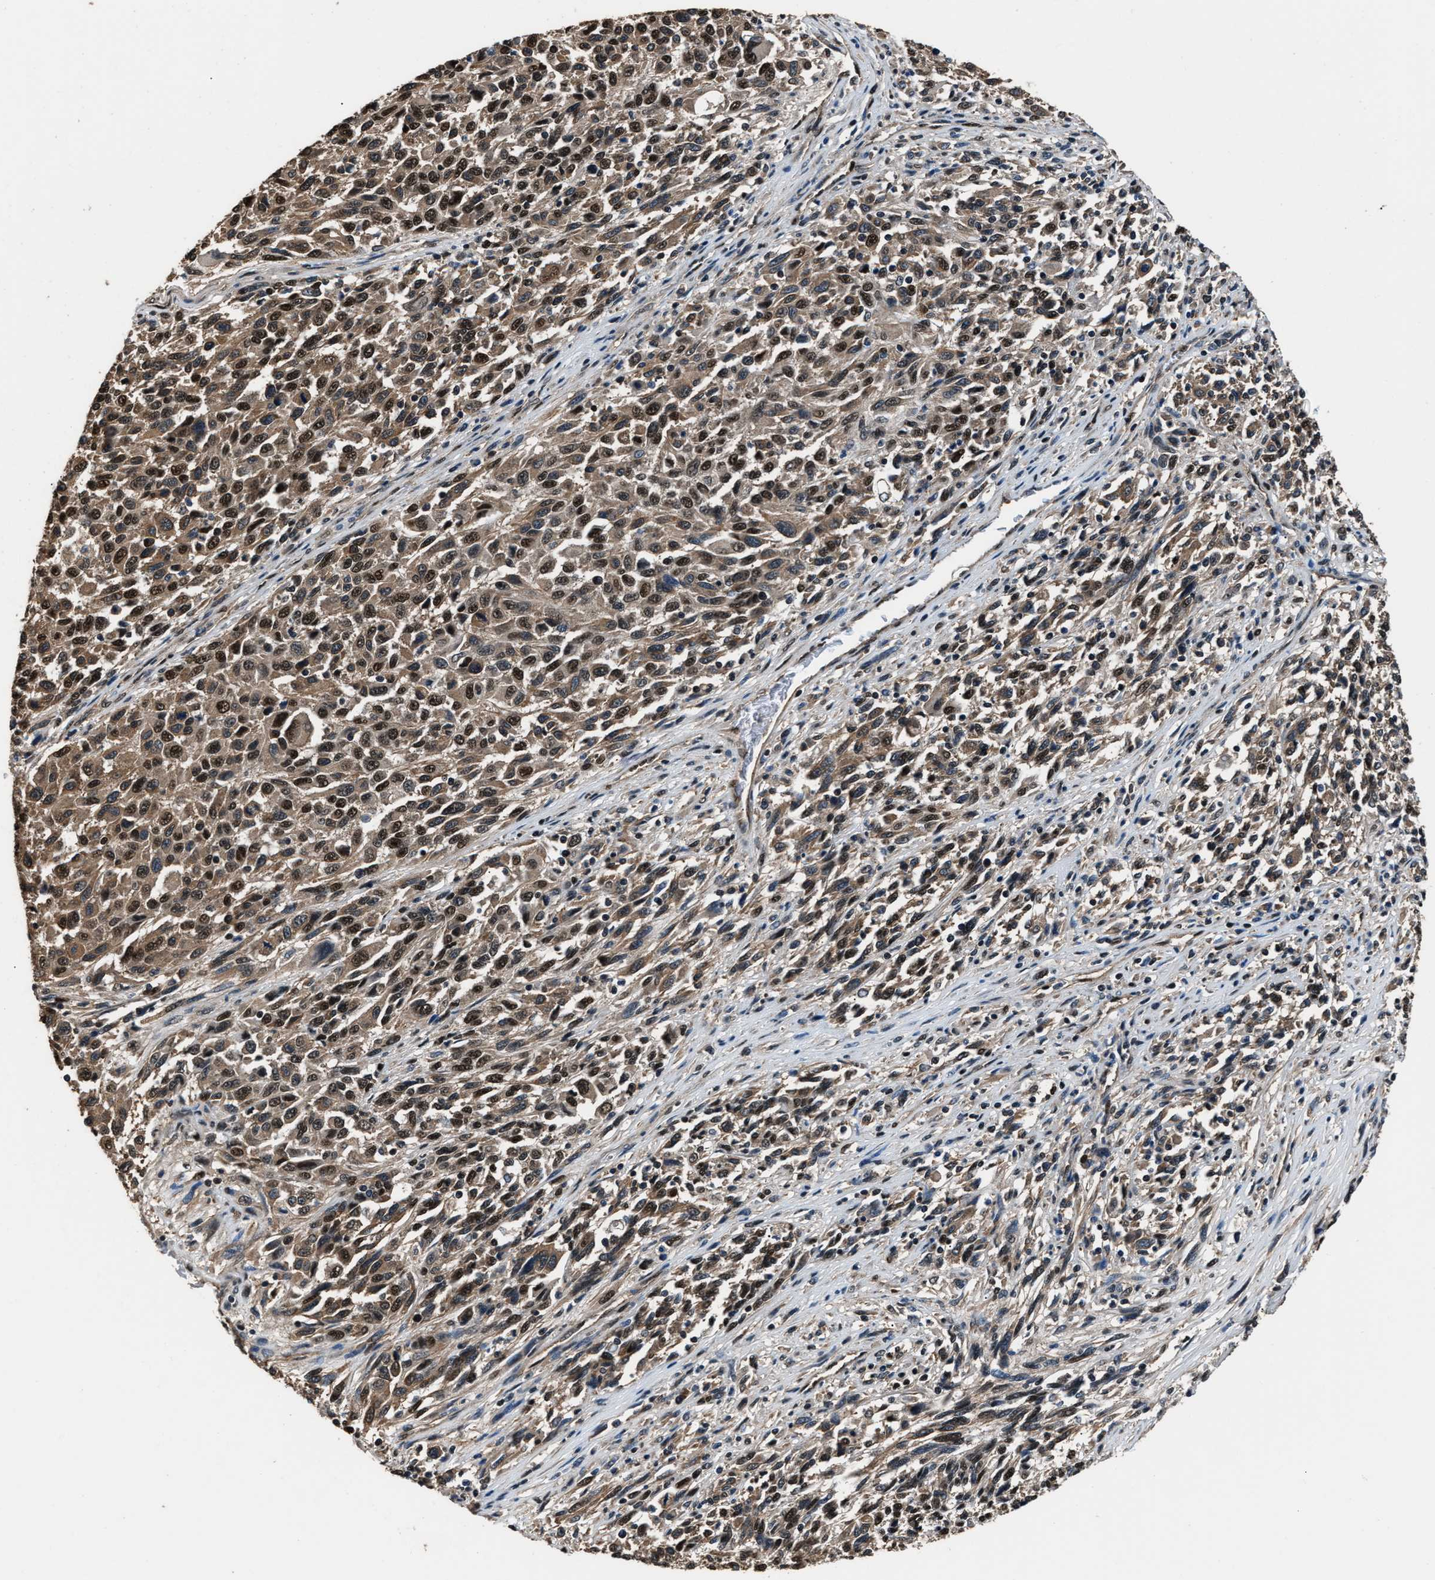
{"staining": {"intensity": "moderate", "quantity": ">75%", "location": "cytoplasmic/membranous,nuclear"}, "tissue": "melanoma", "cell_type": "Tumor cells", "image_type": "cancer", "snomed": [{"axis": "morphology", "description": "Malignant melanoma, Metastatic site"}, {"axis": "topography", "description": "Lymph node"}], "caption": "Melanoma tissue demonstrates moderate cytoplasmic/membranous and nuclear staining in approximately >75% of tumor cells, visualized by immunohistochemistry.", "gene": "DFFA", "patient": {"sex": "male", "age": 61}}